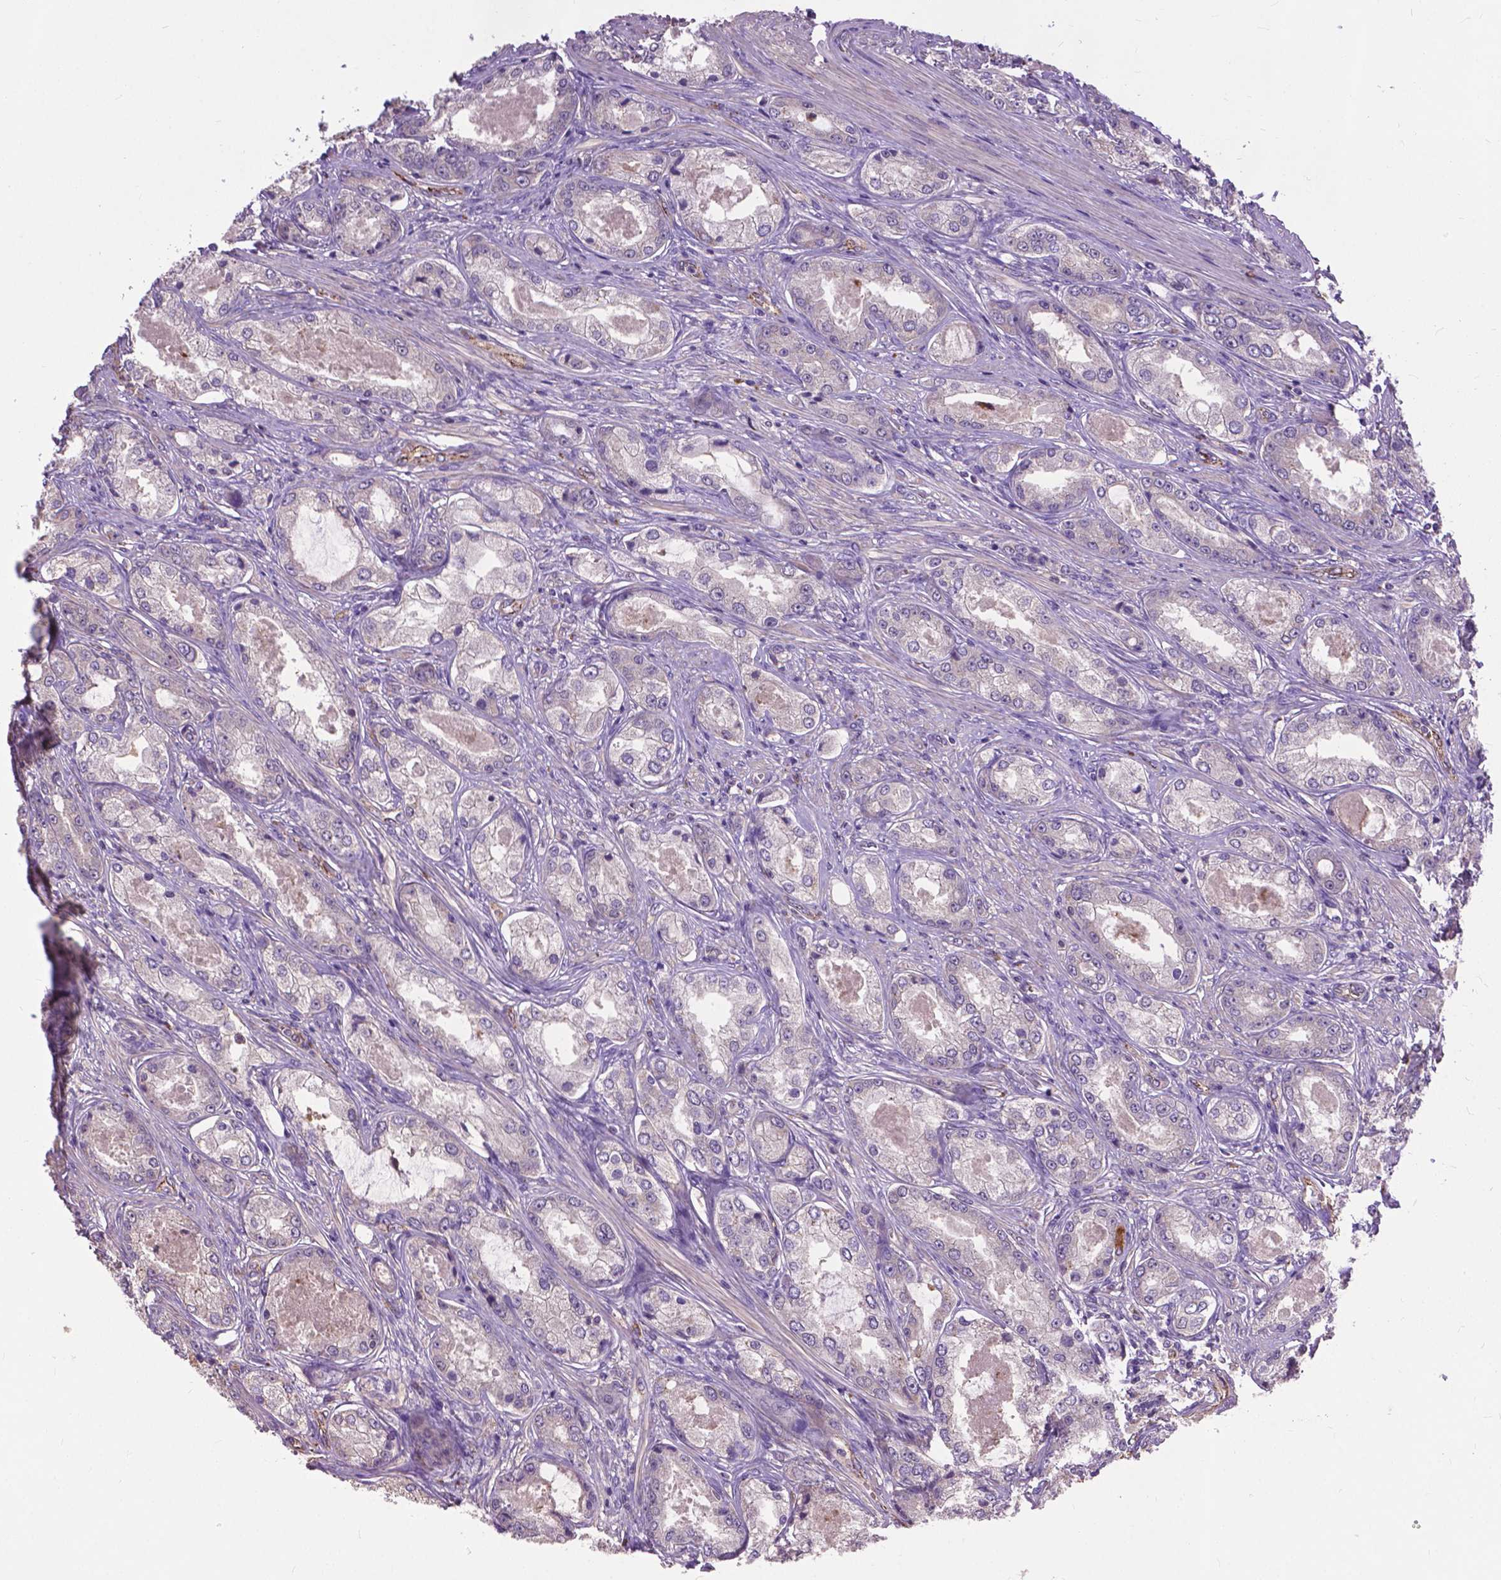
{"staining": {"intensity": "negative", "quantity": "none", "location": "none"}, "tissue": "prostate cancer", "cell_type": "Tumor cells", "image_type": "cancer", "snomed": [{"axis": "morphology", "description": "Adenocarcinoma, Low grade"}, {"axis": "topography", "description": "Prostate"}], "caption": "Tumor cells are negative for protein expression in human prostate cancer.", "gene": "ZNF337", "patient": {"sex": "male", "age": 68}}